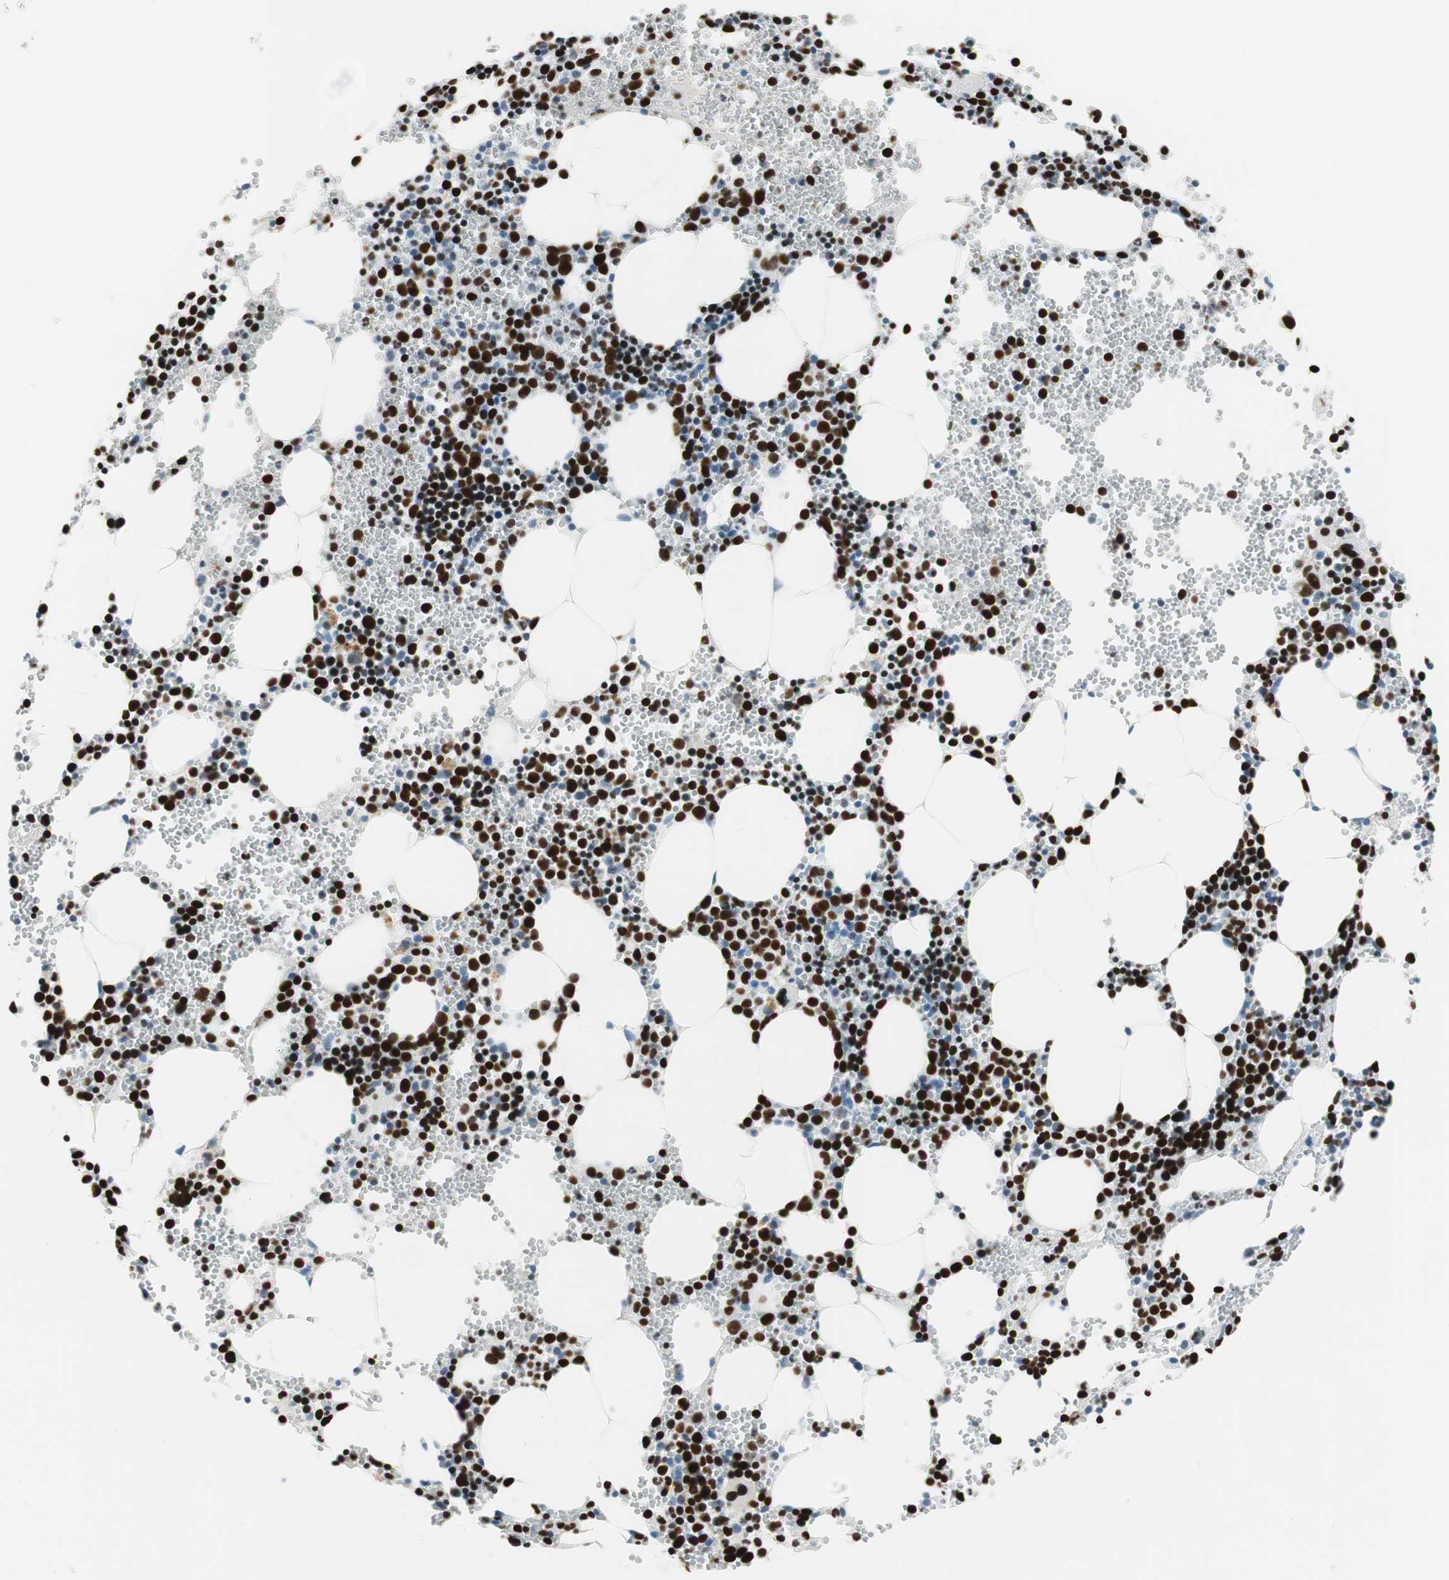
{"staining": {"intensity": "strong", "quantity": ">75%", "location": "nuclear"}, "tissue": "bone marrow", "cell_type": "Hematopoietic cells", "image_type": "normal", "snomed": [{"axis": "morphology", "description": "Normal tissue, NOS"}, {"axis": "morphology", "description": "Inflammation, NOS"}, {"axis": "topography", "description": "Bone marrow"}], "caption": "High-power microscopy captured an IHC photomicrograph of benign bone marrow, revealing strong nuclear staining in about >75% of hematopoietic cells.", "gene": "EZH2", "patient": {"sex": "male", "age": 42}}